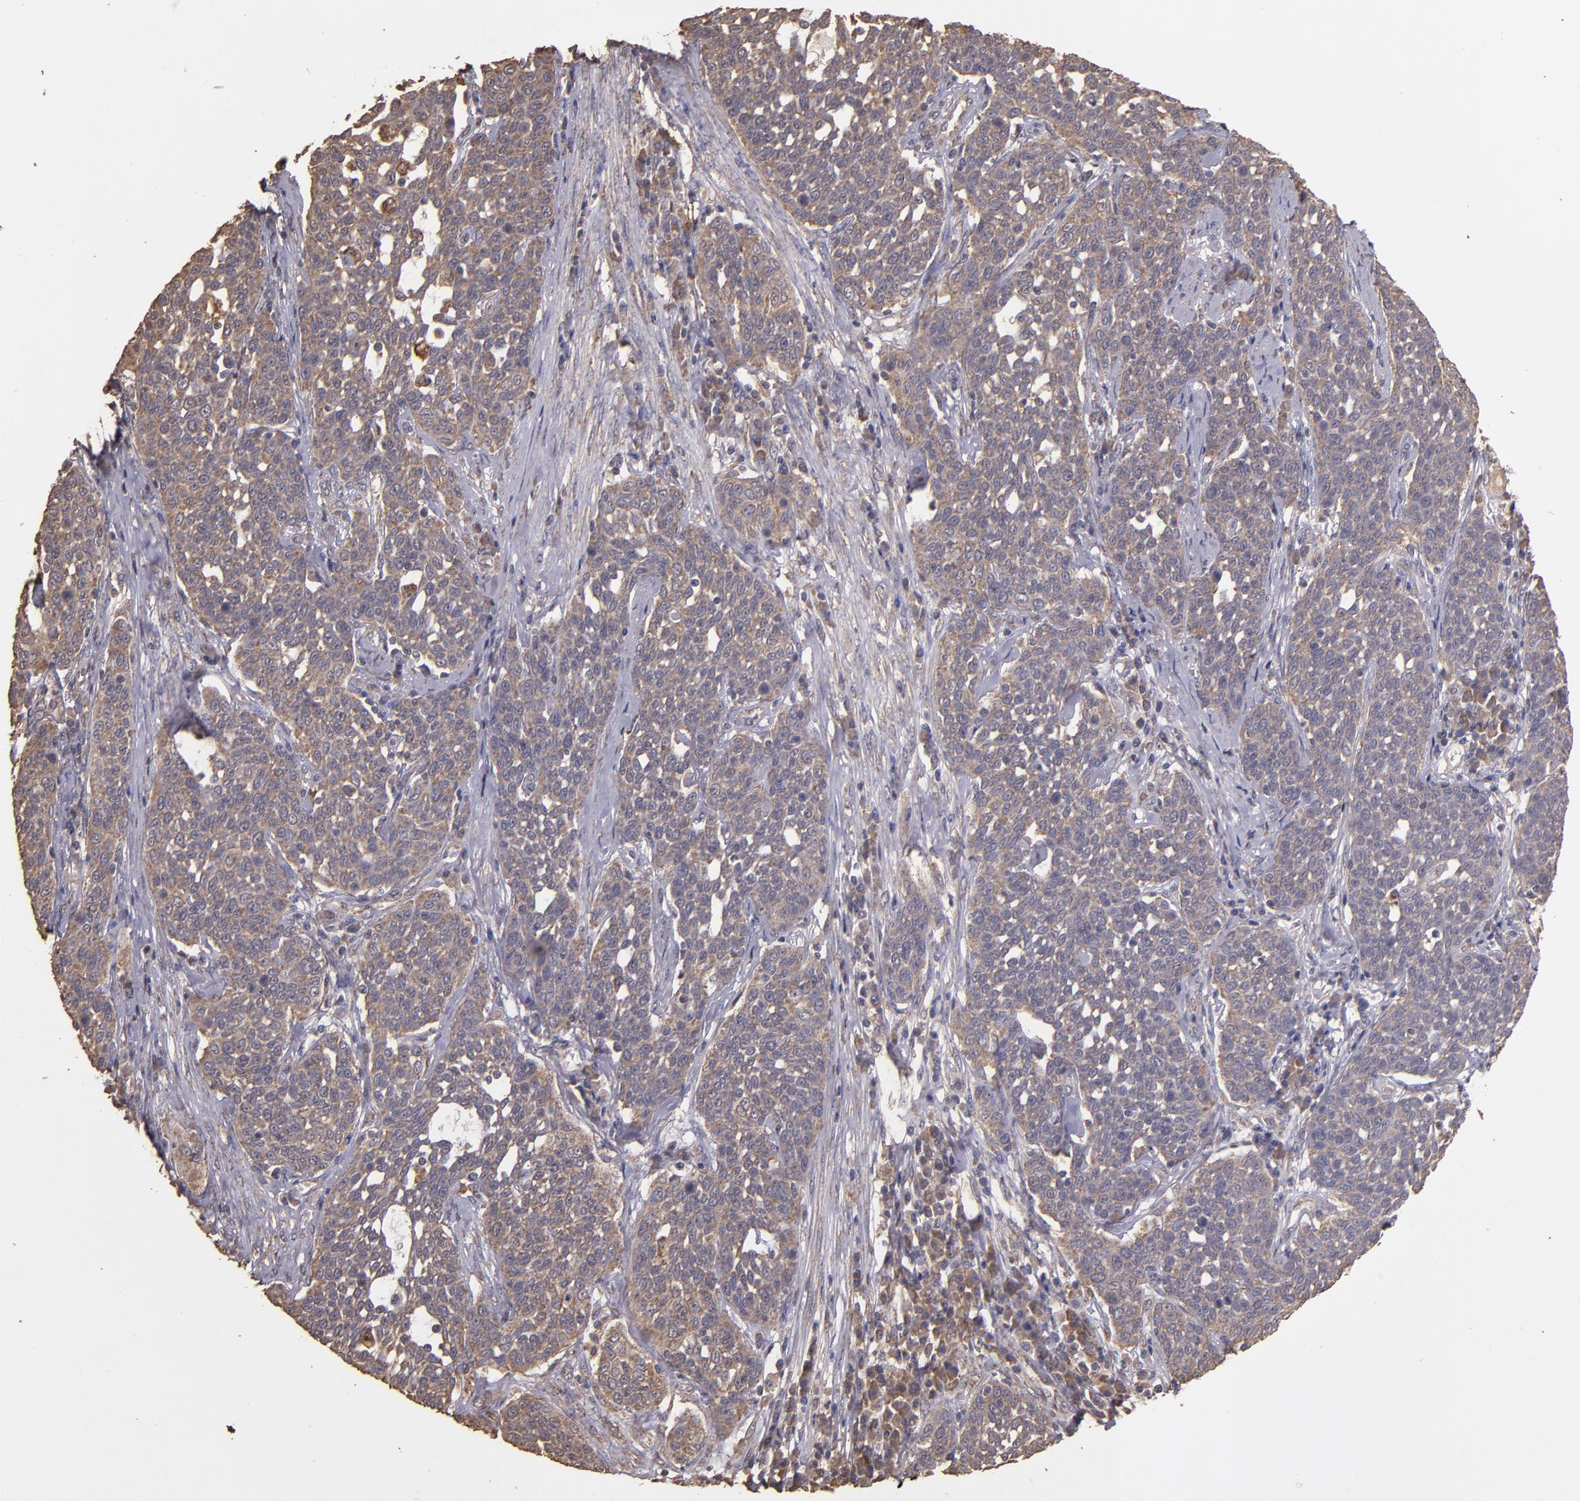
{"staining": {"intensity": "weak", "quantity": ">75%", "location": "cytoplasmic/membranous"}, "tissue": "cervical cancer", "cell_type": "Tumor cells", "image_type": "cancer", "snomed": [{"axis": "morphology", "description": "Squamous cell carcinoma, NOS"}, {"axis": "topography", "description": "Cervix"}], "caption": "The immunohistochemical stain highlights weak cytoplasmic/membranous expression in tumor cells of cervical cancer (squamous cell carcinoma) tissue. The protein of interest is shown in brown color, while the nuclei are stained blue.", "gene": "HECTD1", "patient": {"sex": "female", "age": 34}}